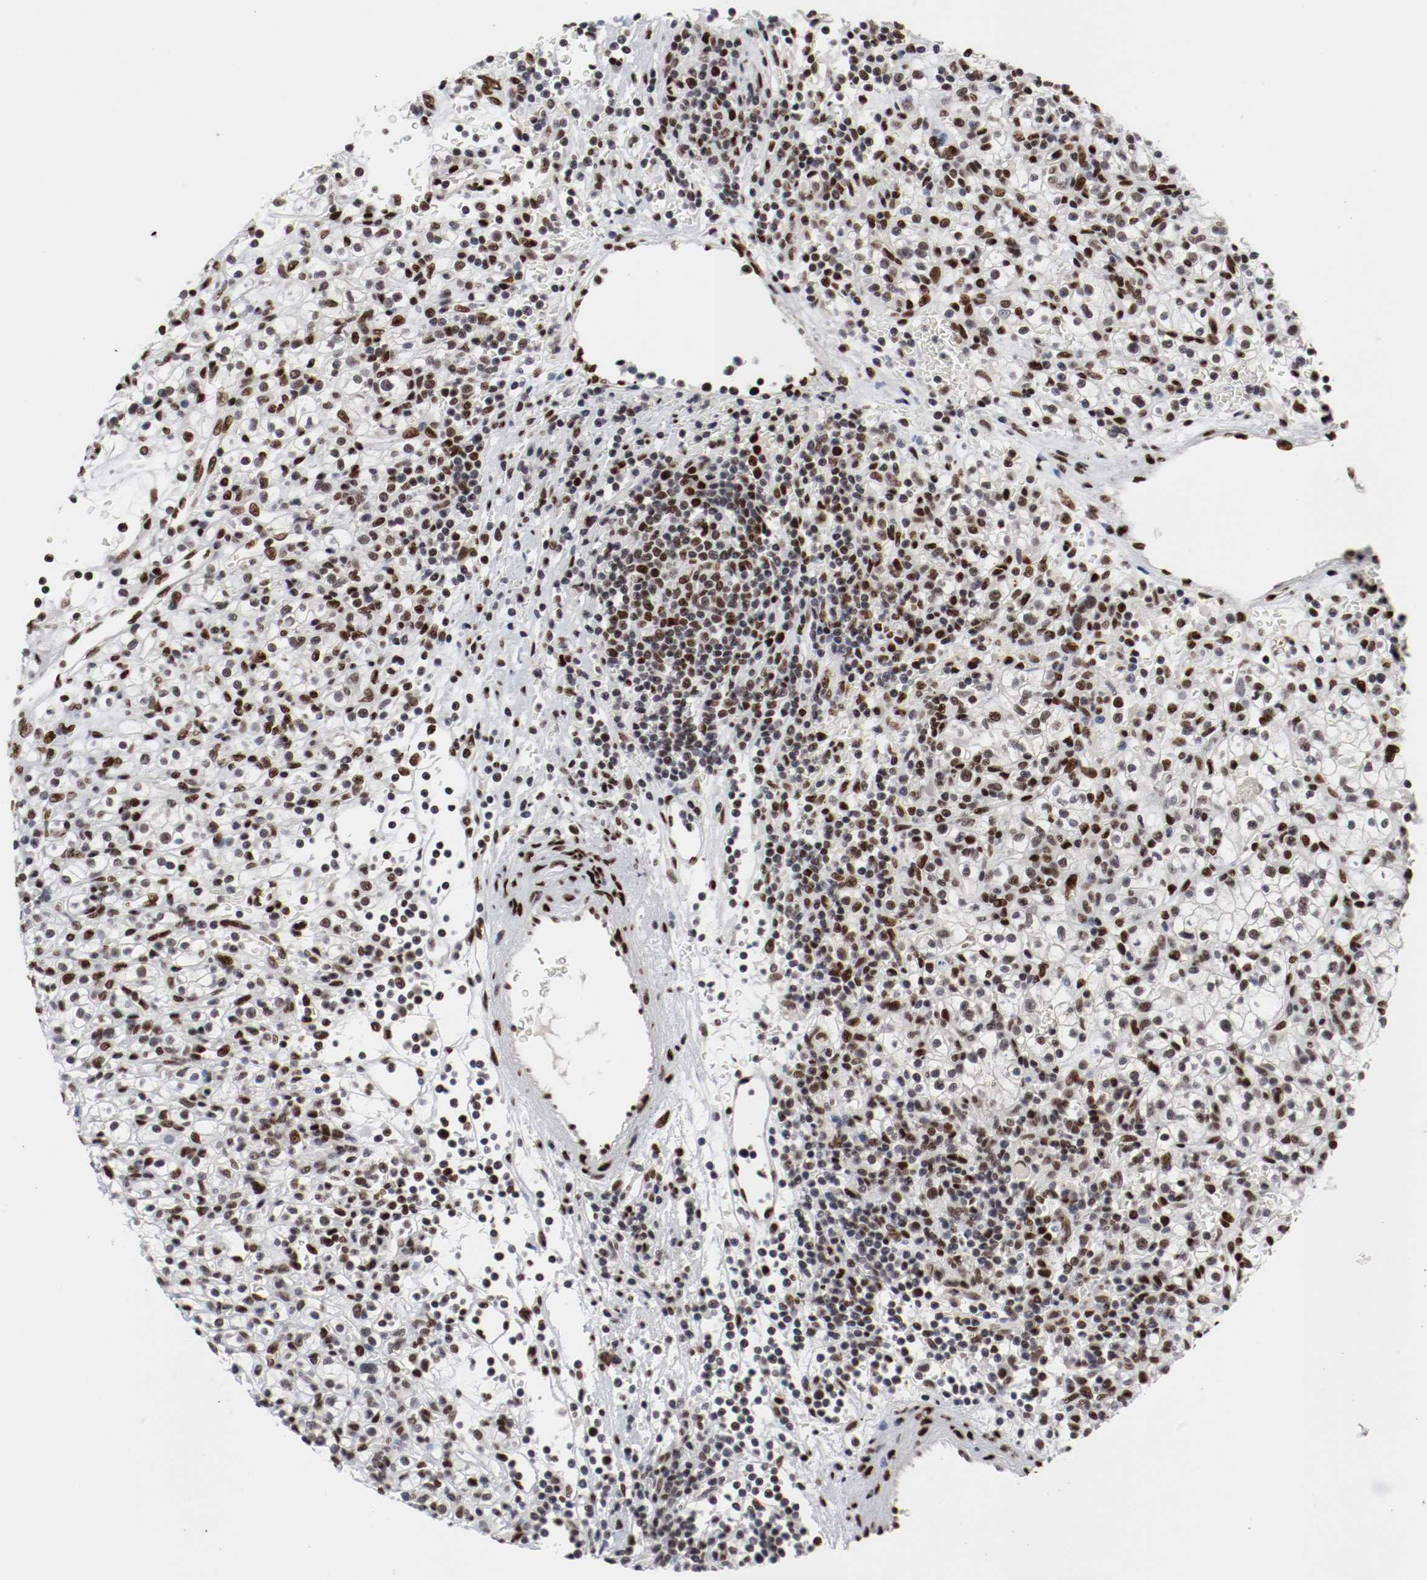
{"staining": {"intensity": "strong", "quantity": "25%-75%", "location": "nuclear"}, "tissue": "renal cancer", "cell_type": "Tumor cells", "image_type": "cancer", "snomed": [{"axis": "morphology", "description": "Normal tissue, NOS"}, {"axis": "morphology", "description": "Adenocarcinoma, NOS"}, {"axis": "topography", "description": "Kidney"}], "caption": "High-power microscopy captured an IHC image of renal cancer, revealing strong nuclear positivity in about 25%-75% of tumor cells. Immunohistochemistry stains the protein in brown and the nuclei are stained blue.", "gene": "MEF2D", "patient": {"sex": "female", "age": 55}}